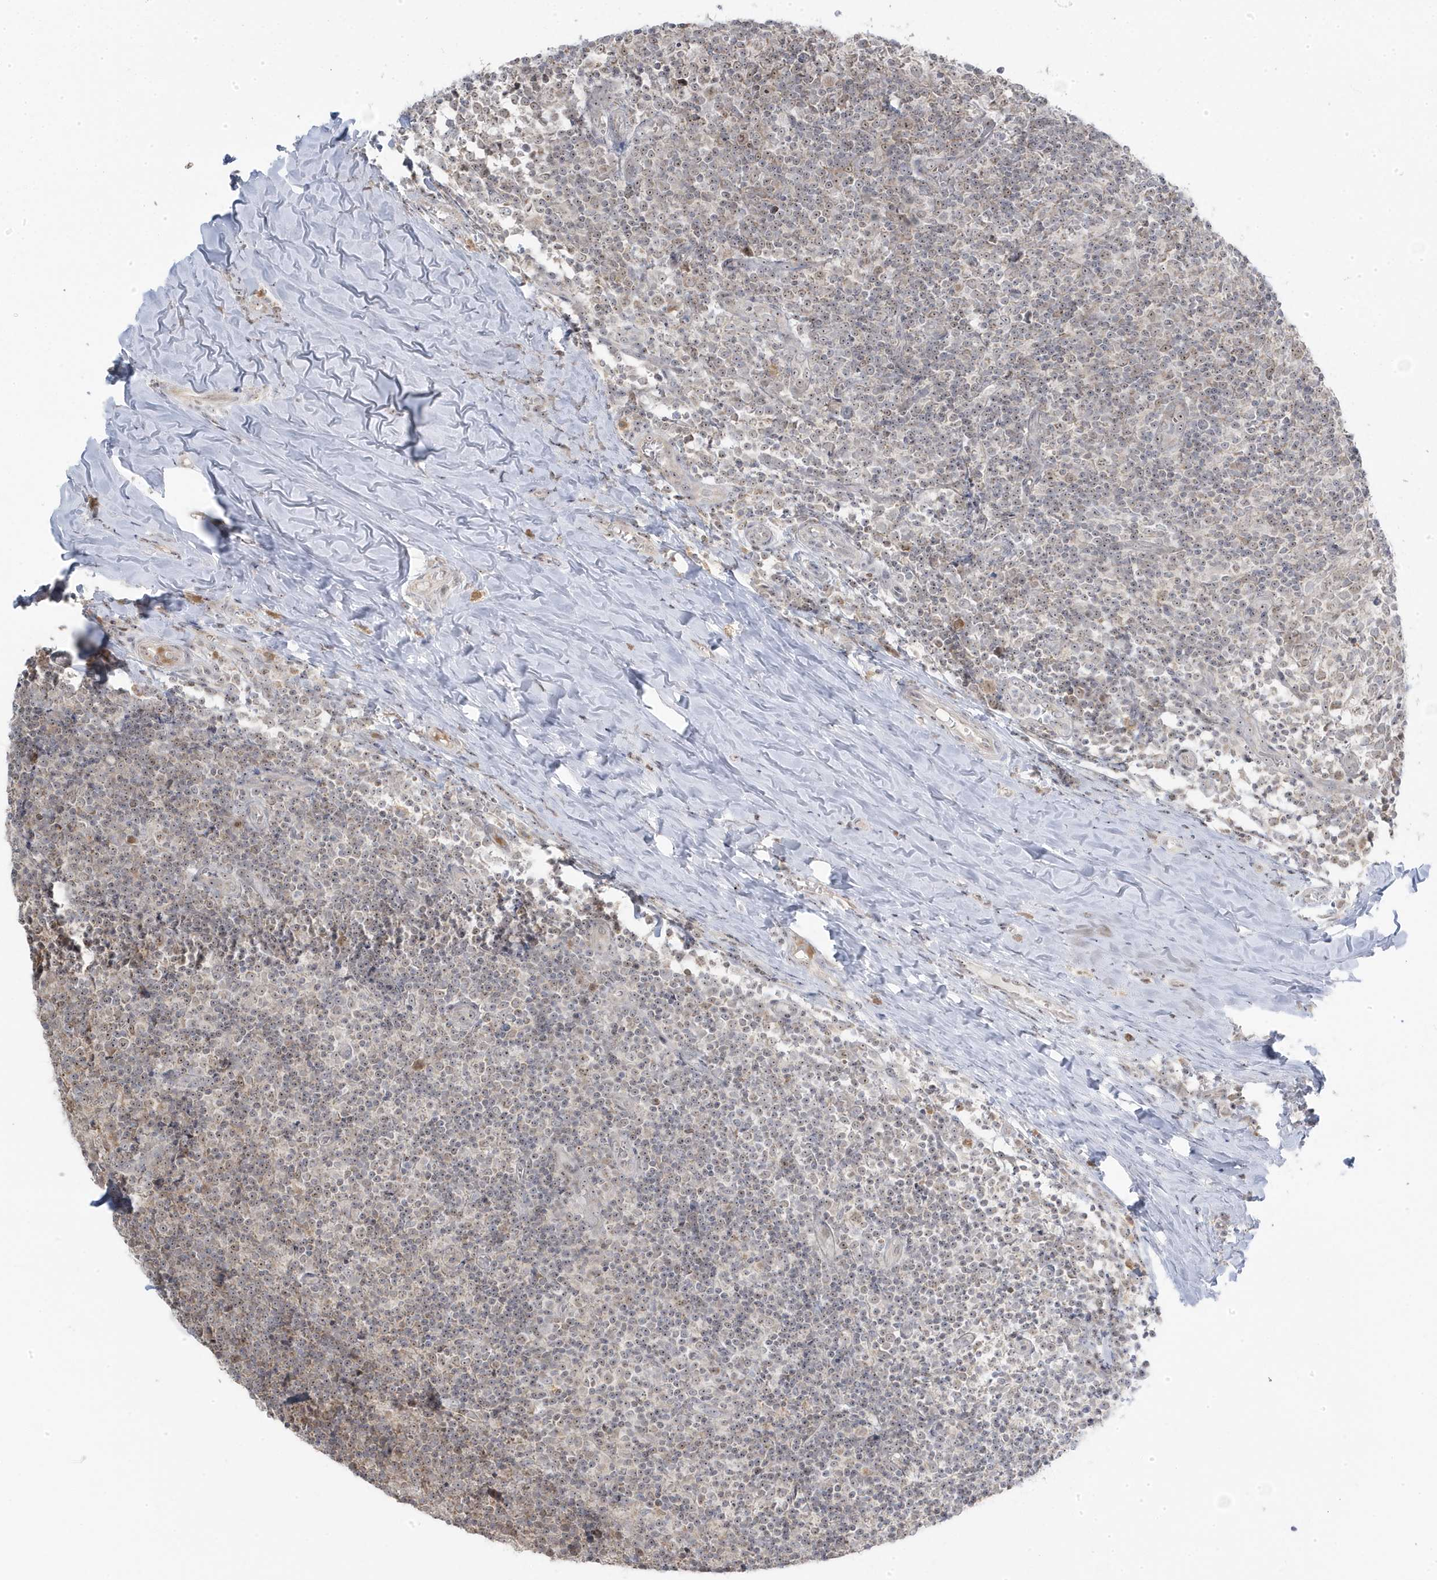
{"staining": {"intensity": "weak", "quantity": "25%-75%", "location": "nuclear"}, "tissue": "tonsil", "cell_type": "Germinal center cells", "image_type": "normal", "snomed": [{"axis": "morphology", "description": "Normal tissue, NOS"}, {"axis": "topography", "description": "Tonsil"}], "caption": "The image exhibits staining of normal tonsil, revealing weak nuclear protein expression (brown color) within germinal center cells. (brown staining indicates protein expression, while blue staining denotes nuclei).", "gene": "TSEN15", "patient": {"sex": "female", "age": 19}}